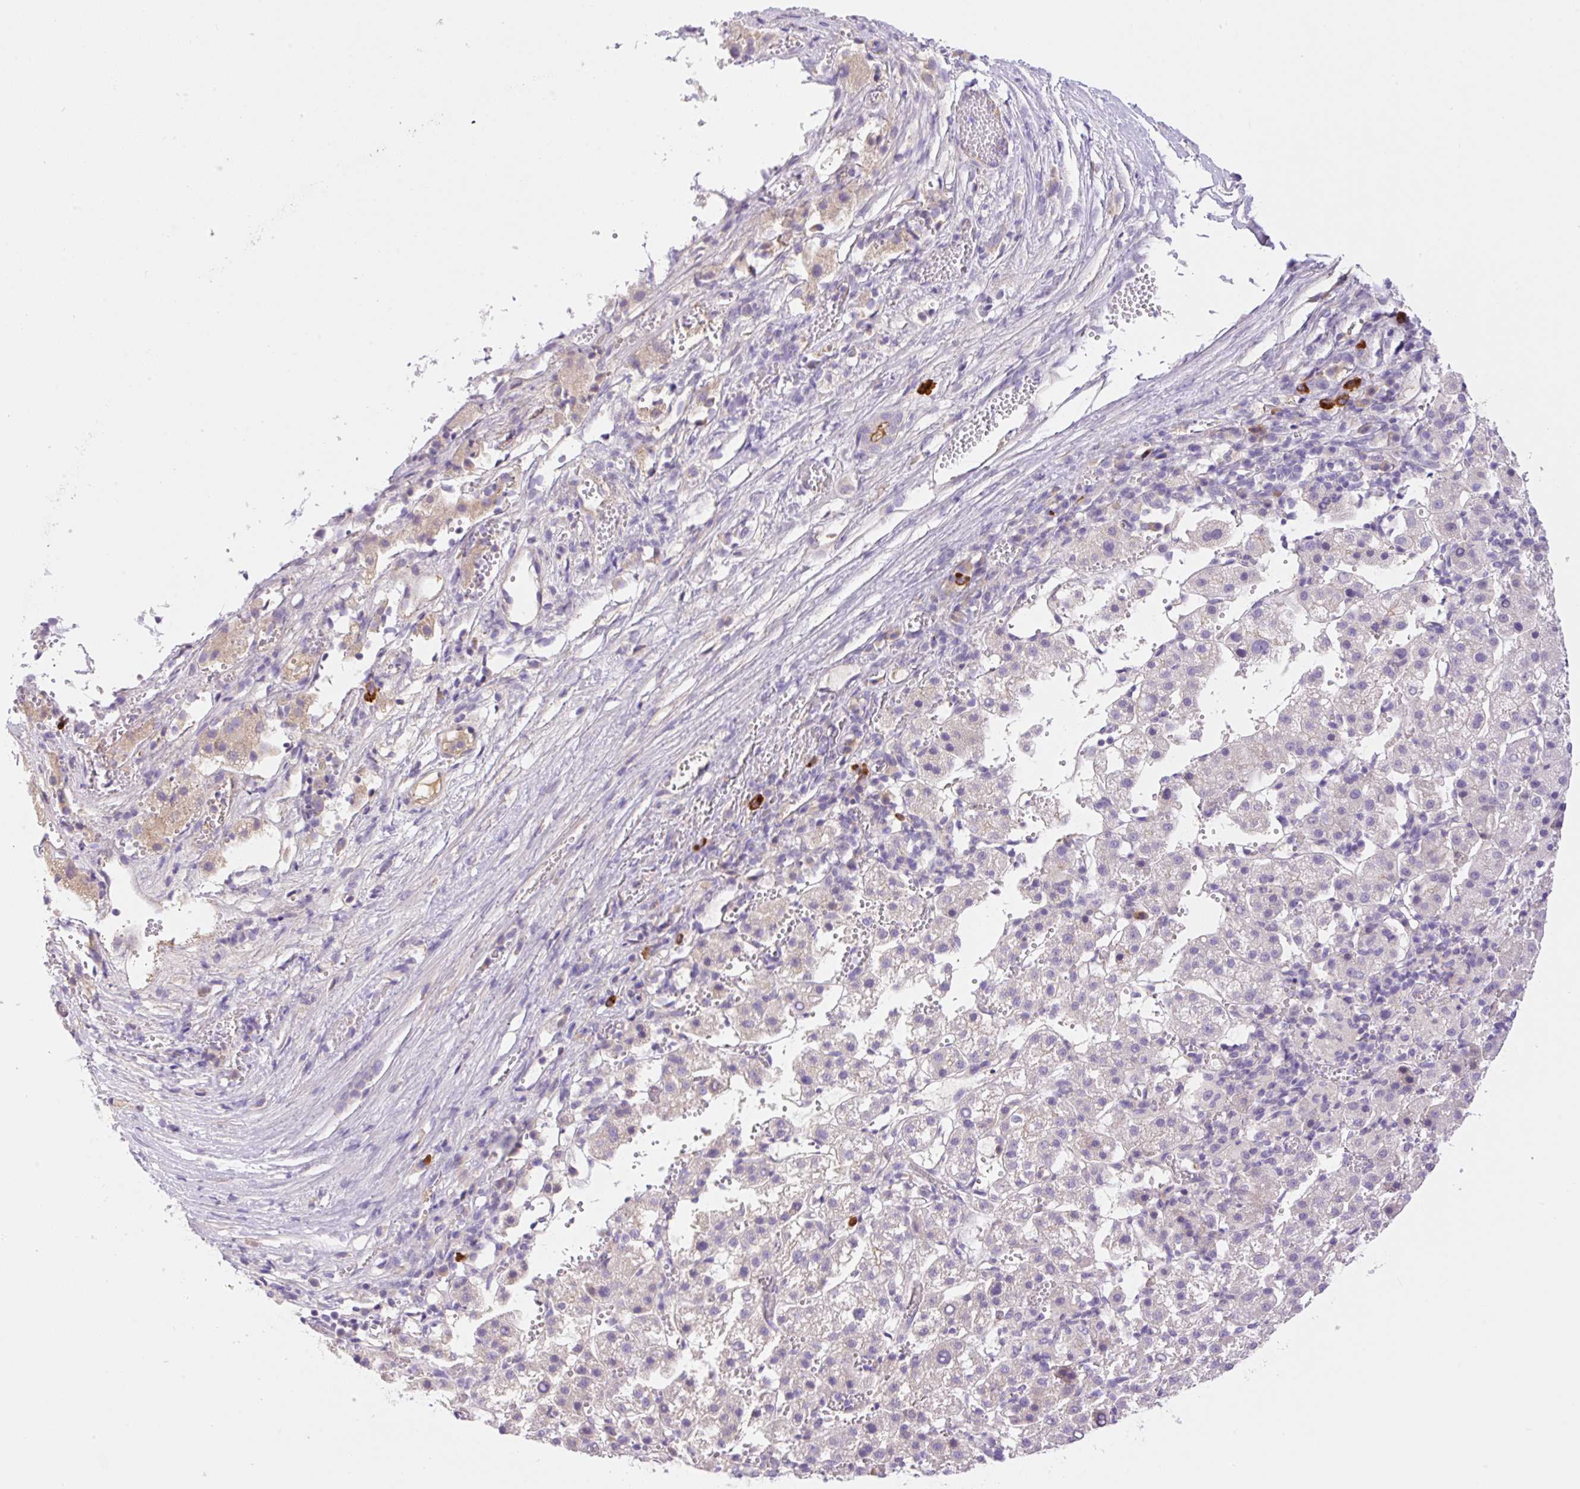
{"staining": {"intensity": "negative", "quantity": "none", "location": "none"}, "tissue": "liver cancer", "cell_type": "Tumor cells", "image_type": "cancer", "snomed": [{"axis": "morphology", "description": "Carcinoma, Hepatocellular, NOS"}, {"axis": "topography", "description": "Liver"}], "caption": "Immunohistochemistry (IHC) of human liver hepatocellular carcinoma demonstrates no expression in tumor cells.", "gene": "DENND5A", "patient": {"sex": "female", "age": 58}}